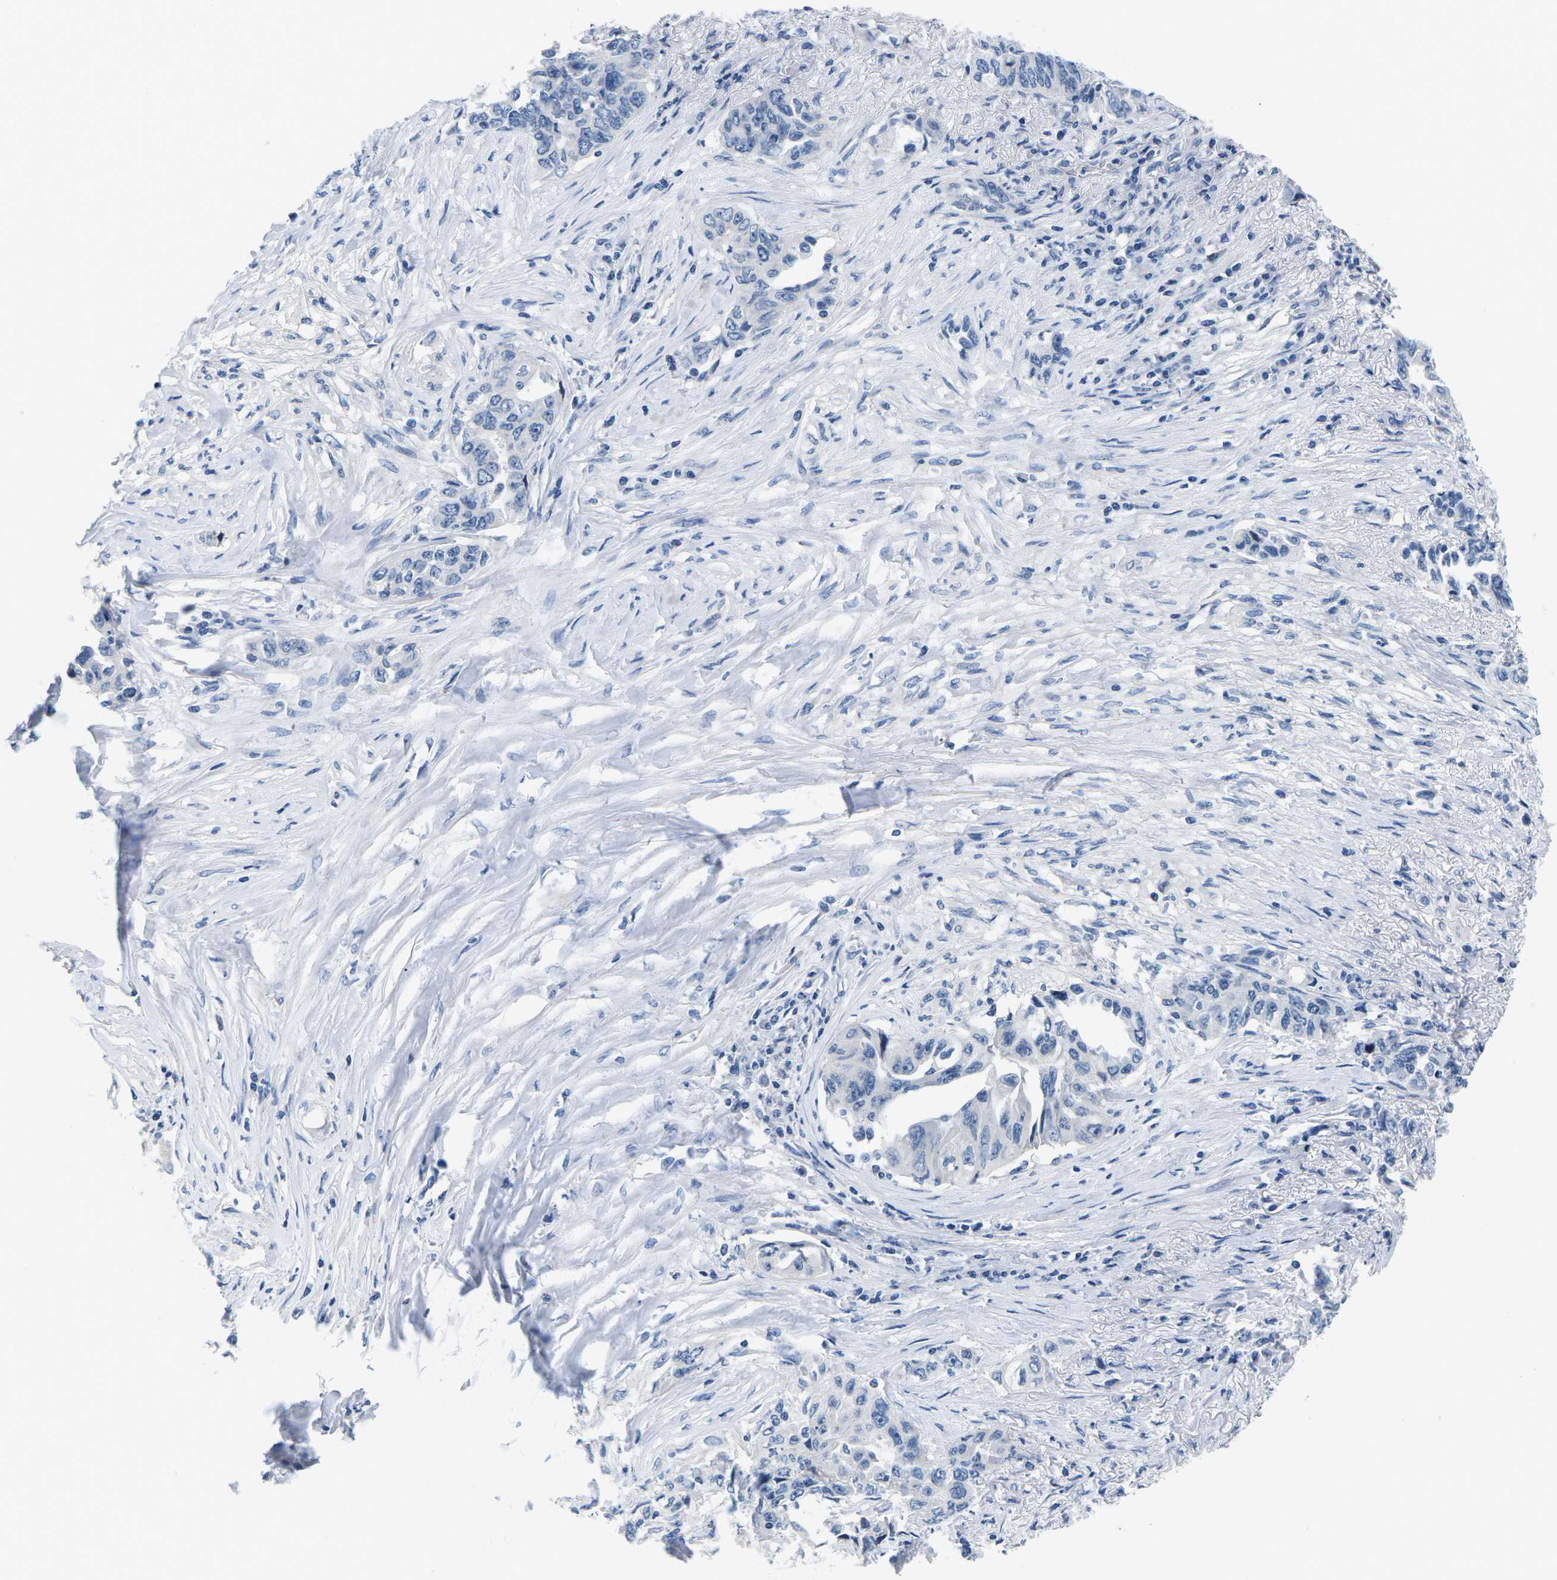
{"staining": {"intensity": "negative", "quantity": "none", "location": "none"}, "tissue": "lung cancer", "cell_type": "Tumor cells", "image_type": "cancer", "snomed": [{"axis": "morphology", "description": "Adenocarcinoma, NOS"}, {"axis": "topography", "description": "Lung"}], "caption": "Tumor cells show no significant positivity in lung adenocarcinoma.", "gene": "TSPAN2", "patient": {"sex": "female", "age": 51}}